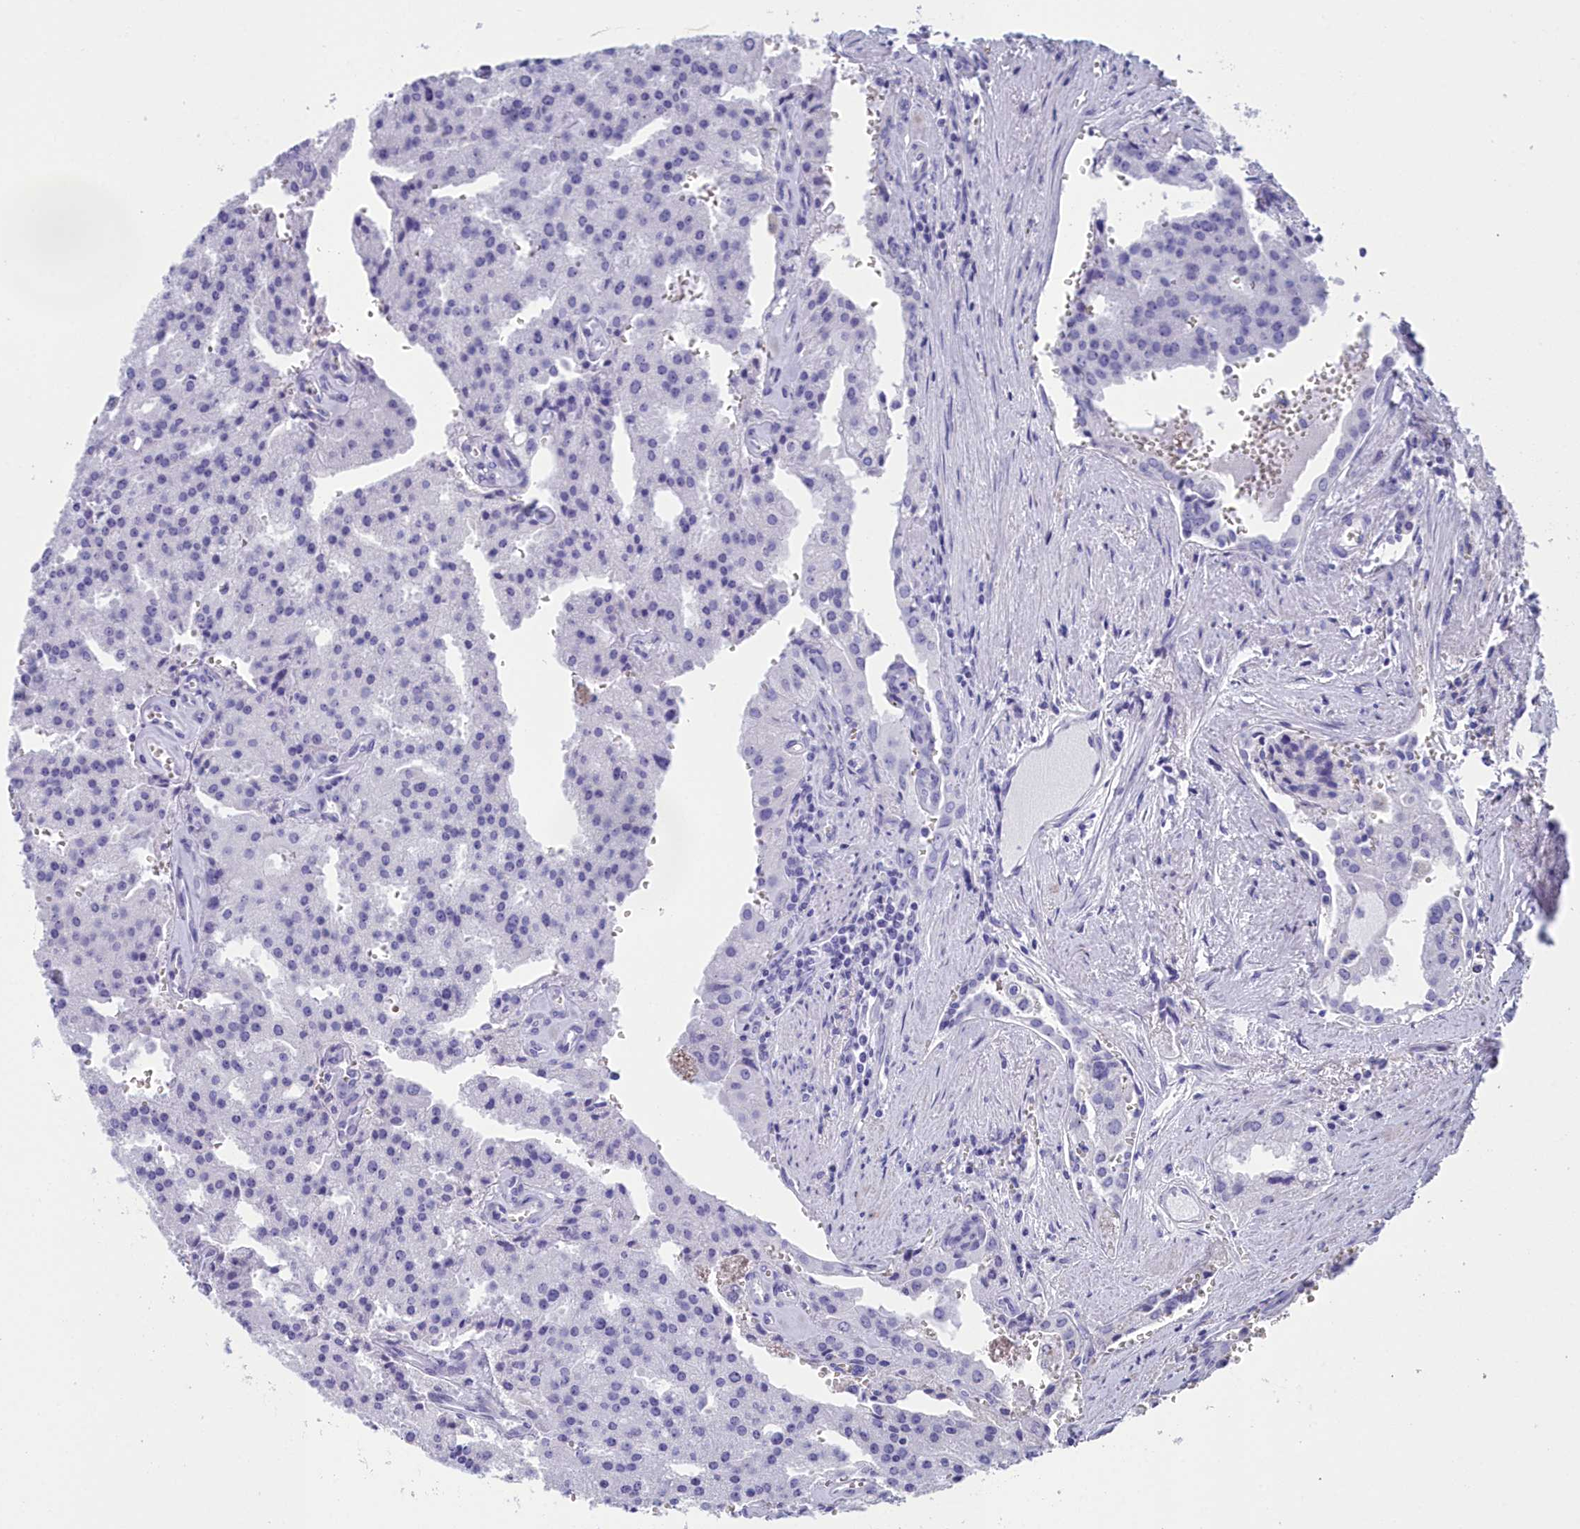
{"staining": {"intensity": "negative", "quantity": "none", "location": "none"}, "tissue": "prostate cancer", "cell_type": "Tumor cells", "image_type": "cancer", "snomed": [{"axis": "morphology", "description": "Adenocarcinoma, High grade"}, {"axis": "topography", "description": "Prostate"}], "caption": "This is an immunohistochemistry (IHC) micrograph of prostate cancer (high-grade adenocarcinoma). There is no expression in tumor cells.", "gene": "CCDC97", "patient": {"sex": "male", "age": 68}}